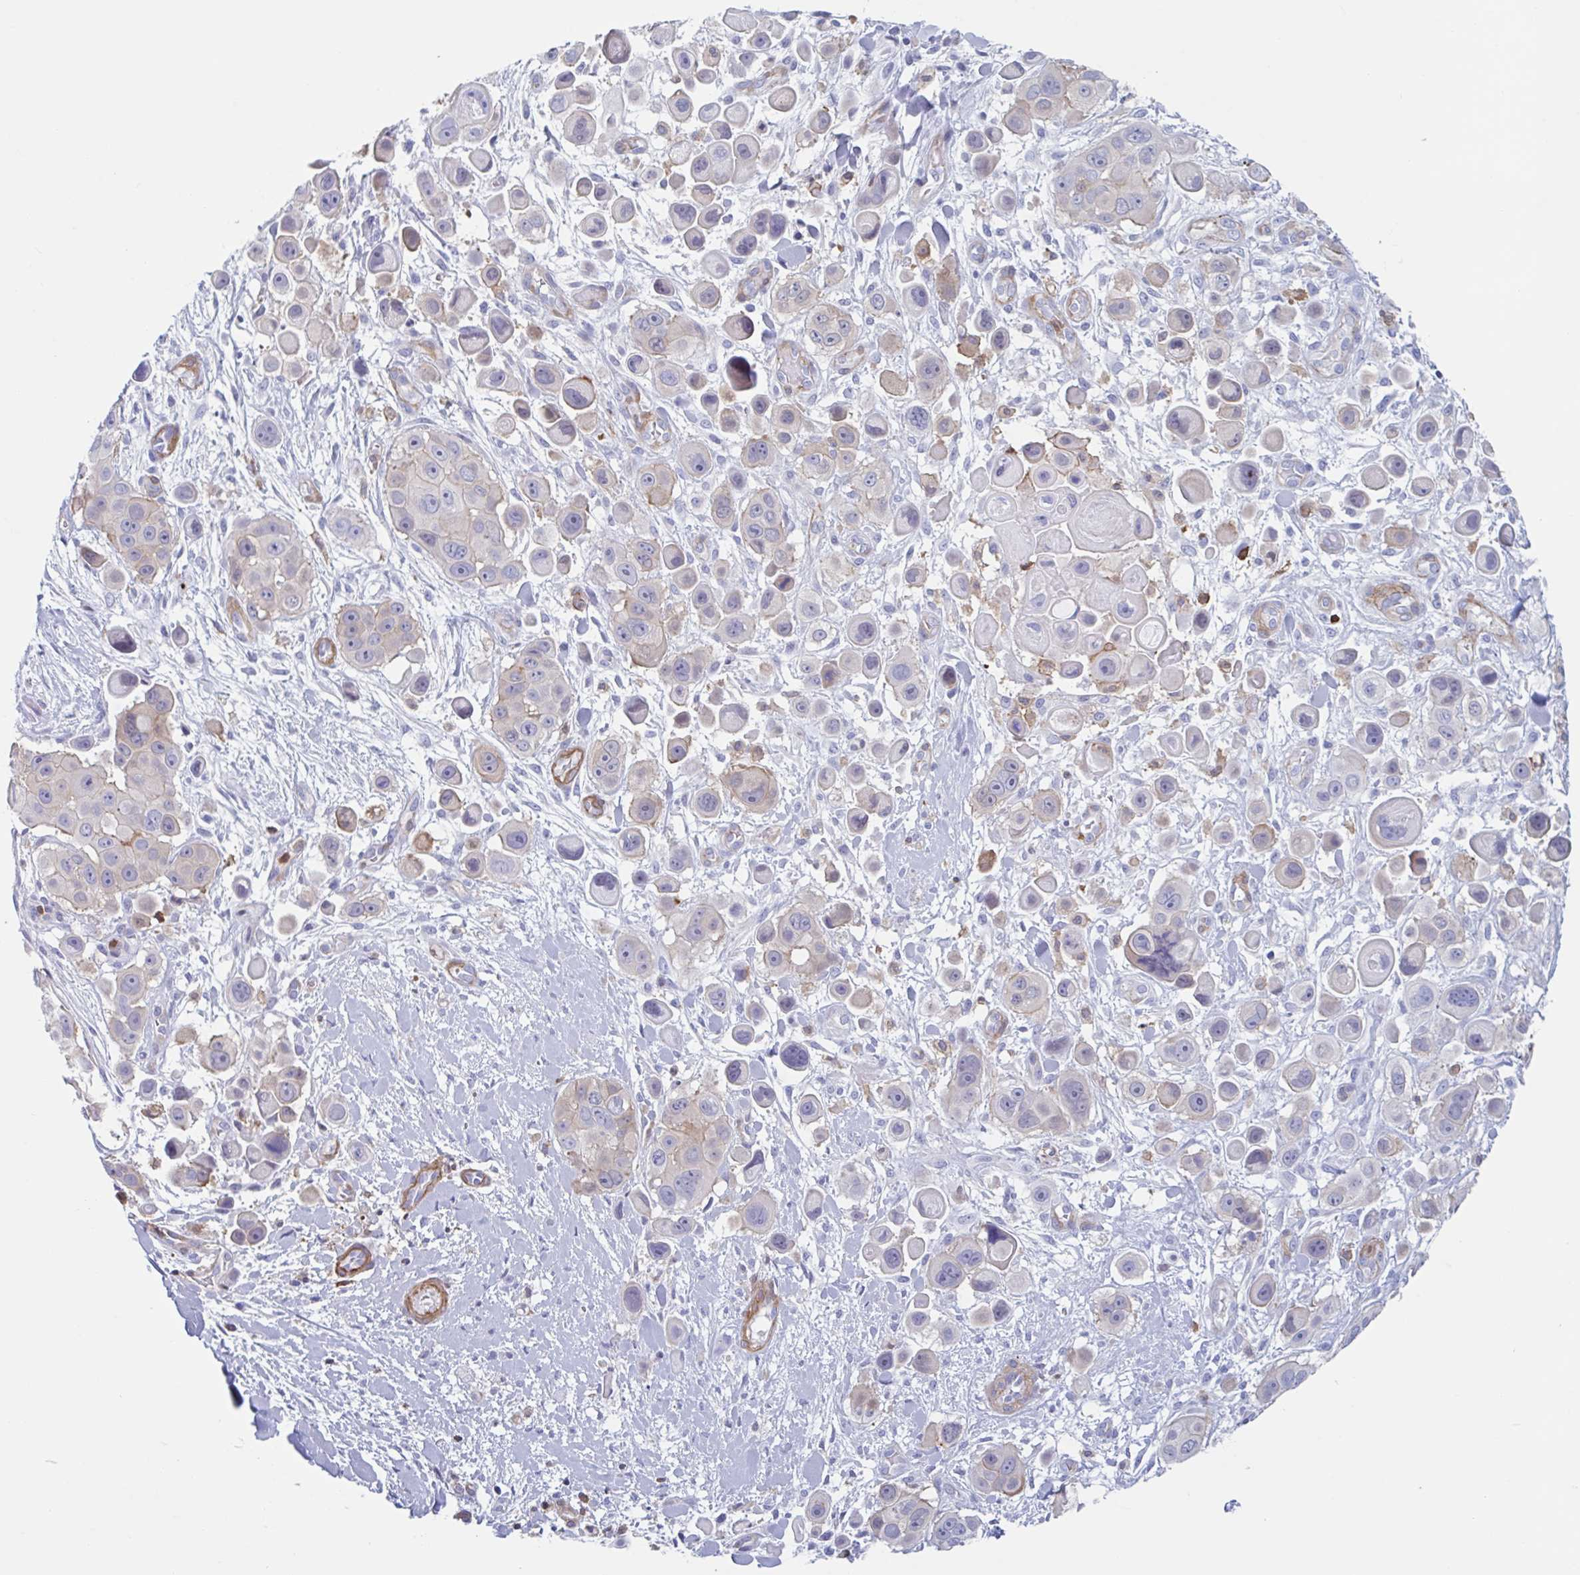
{"staining": {"intensity": "weak", "quantity": "<25%", "location": "cytoplasmic/membranous"}, "tissue": "skin cancer", "cell_type": "Tumor cells", "image_type": "cancer", "snomed": [{"axis": "morphology", "description": "Squamous cell carcinoma, NOS"}, {"axis": "topography", "description": "Skin"}], "caption": "Skin squamous cell carcinoma was stained to show a protein in brown. There is no significant expression in tumor cells.", "gene": "EFHD1", "patient": {"sex": "male", "age": 67}}